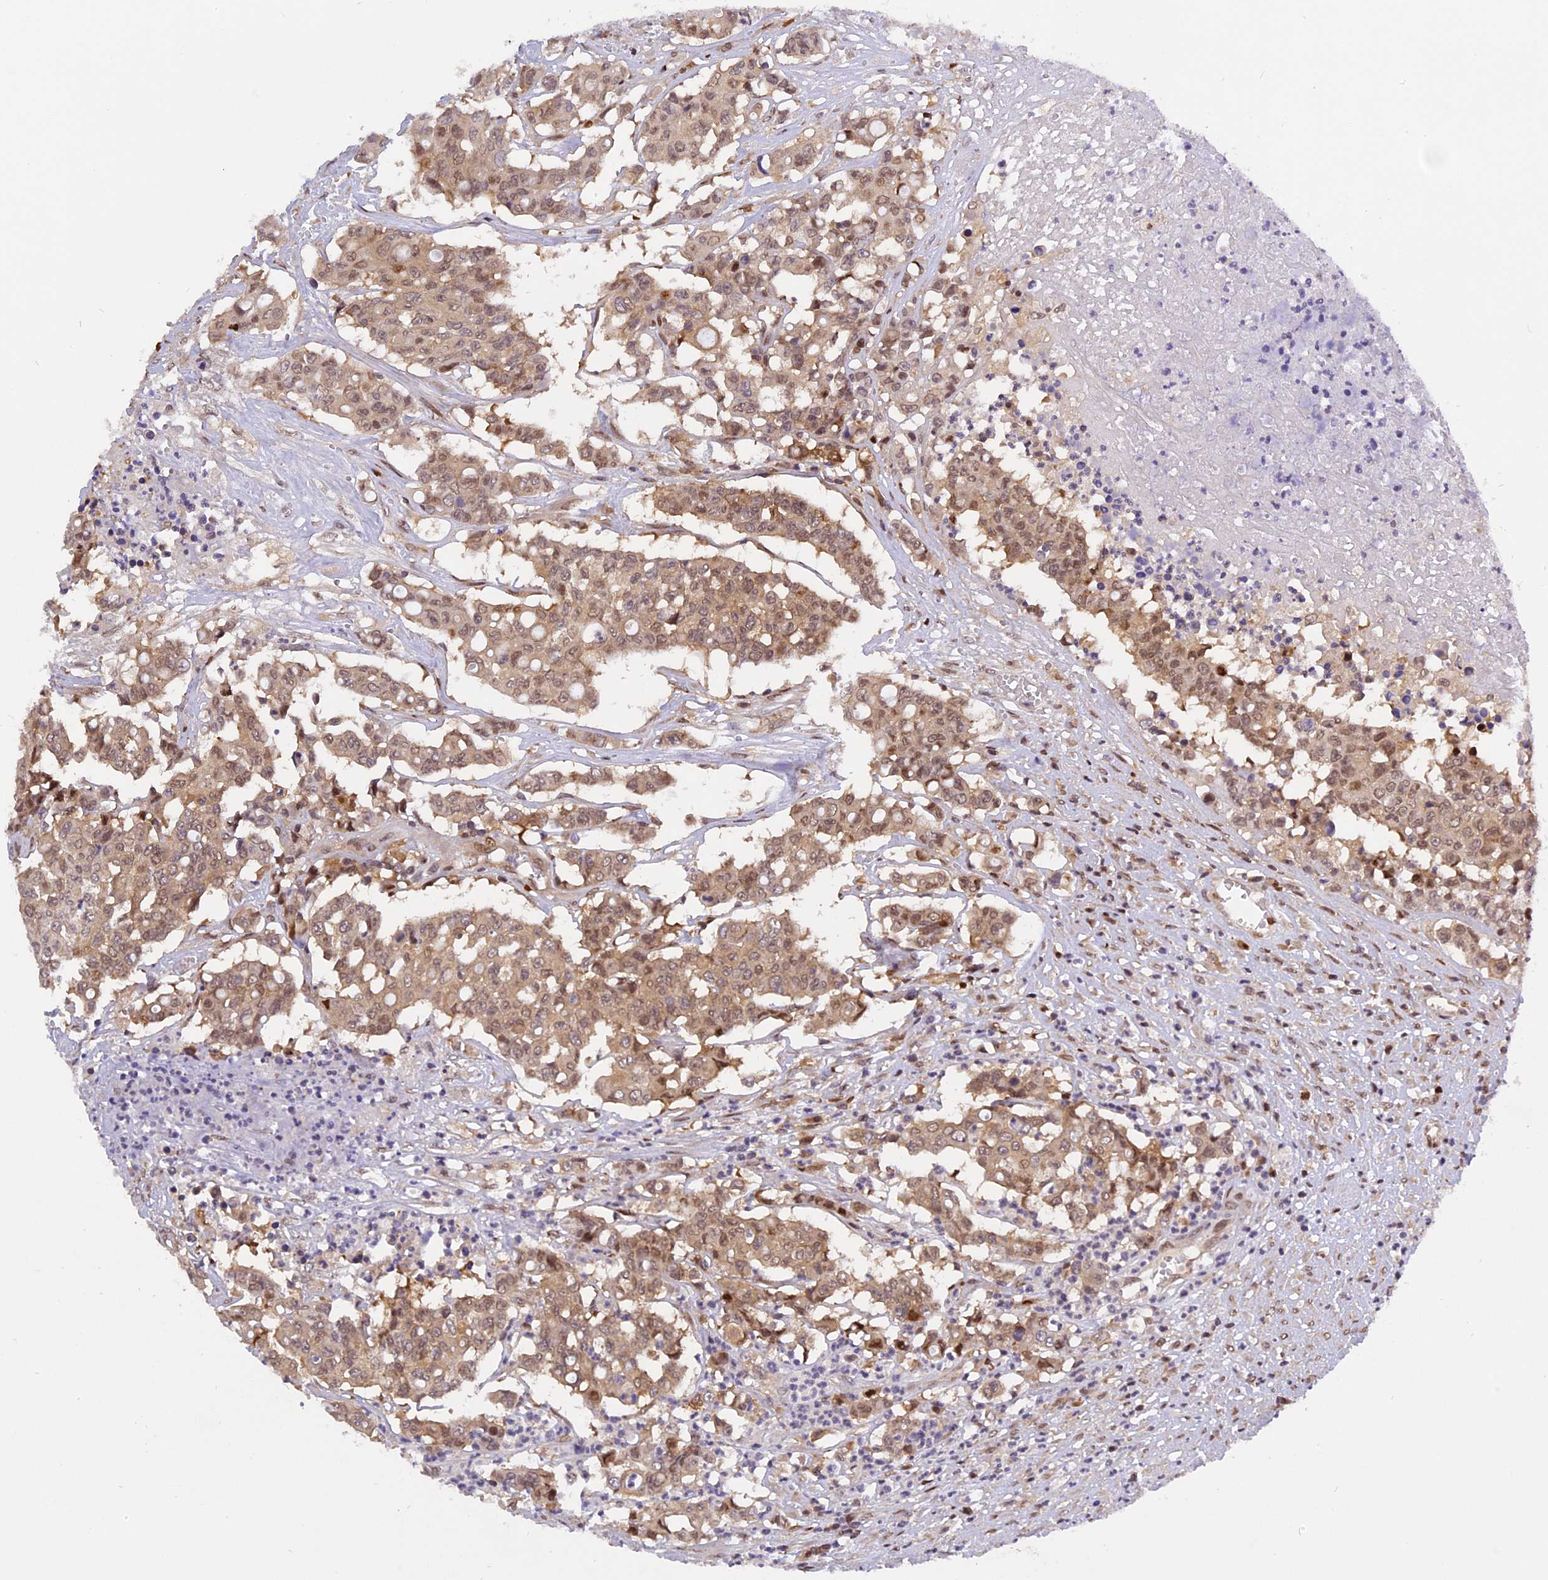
{"staining": {"intensity": "moderate", "quantity": ">75%", "location": "cytoplasmic/membranous,nuclear"}, "tissue": "colorectal cancer", "cell_type": "Tumor cells", "image_type": "cancer", "snomed": [{"axis": "morphology", "description": "Adenocarcinoma, NOS"}, {"axis": "topography", "description": "Colon"}], "caption": "Brown immunohistochemical staining in adenocarcinoma (colorectal) exhibits moderate cytoplasmic/membranous and nuclear positivity in approximately >75% of tumor cells.", "gene": "RABGGTA", "patient": {"sex": "male", "age": 51}}